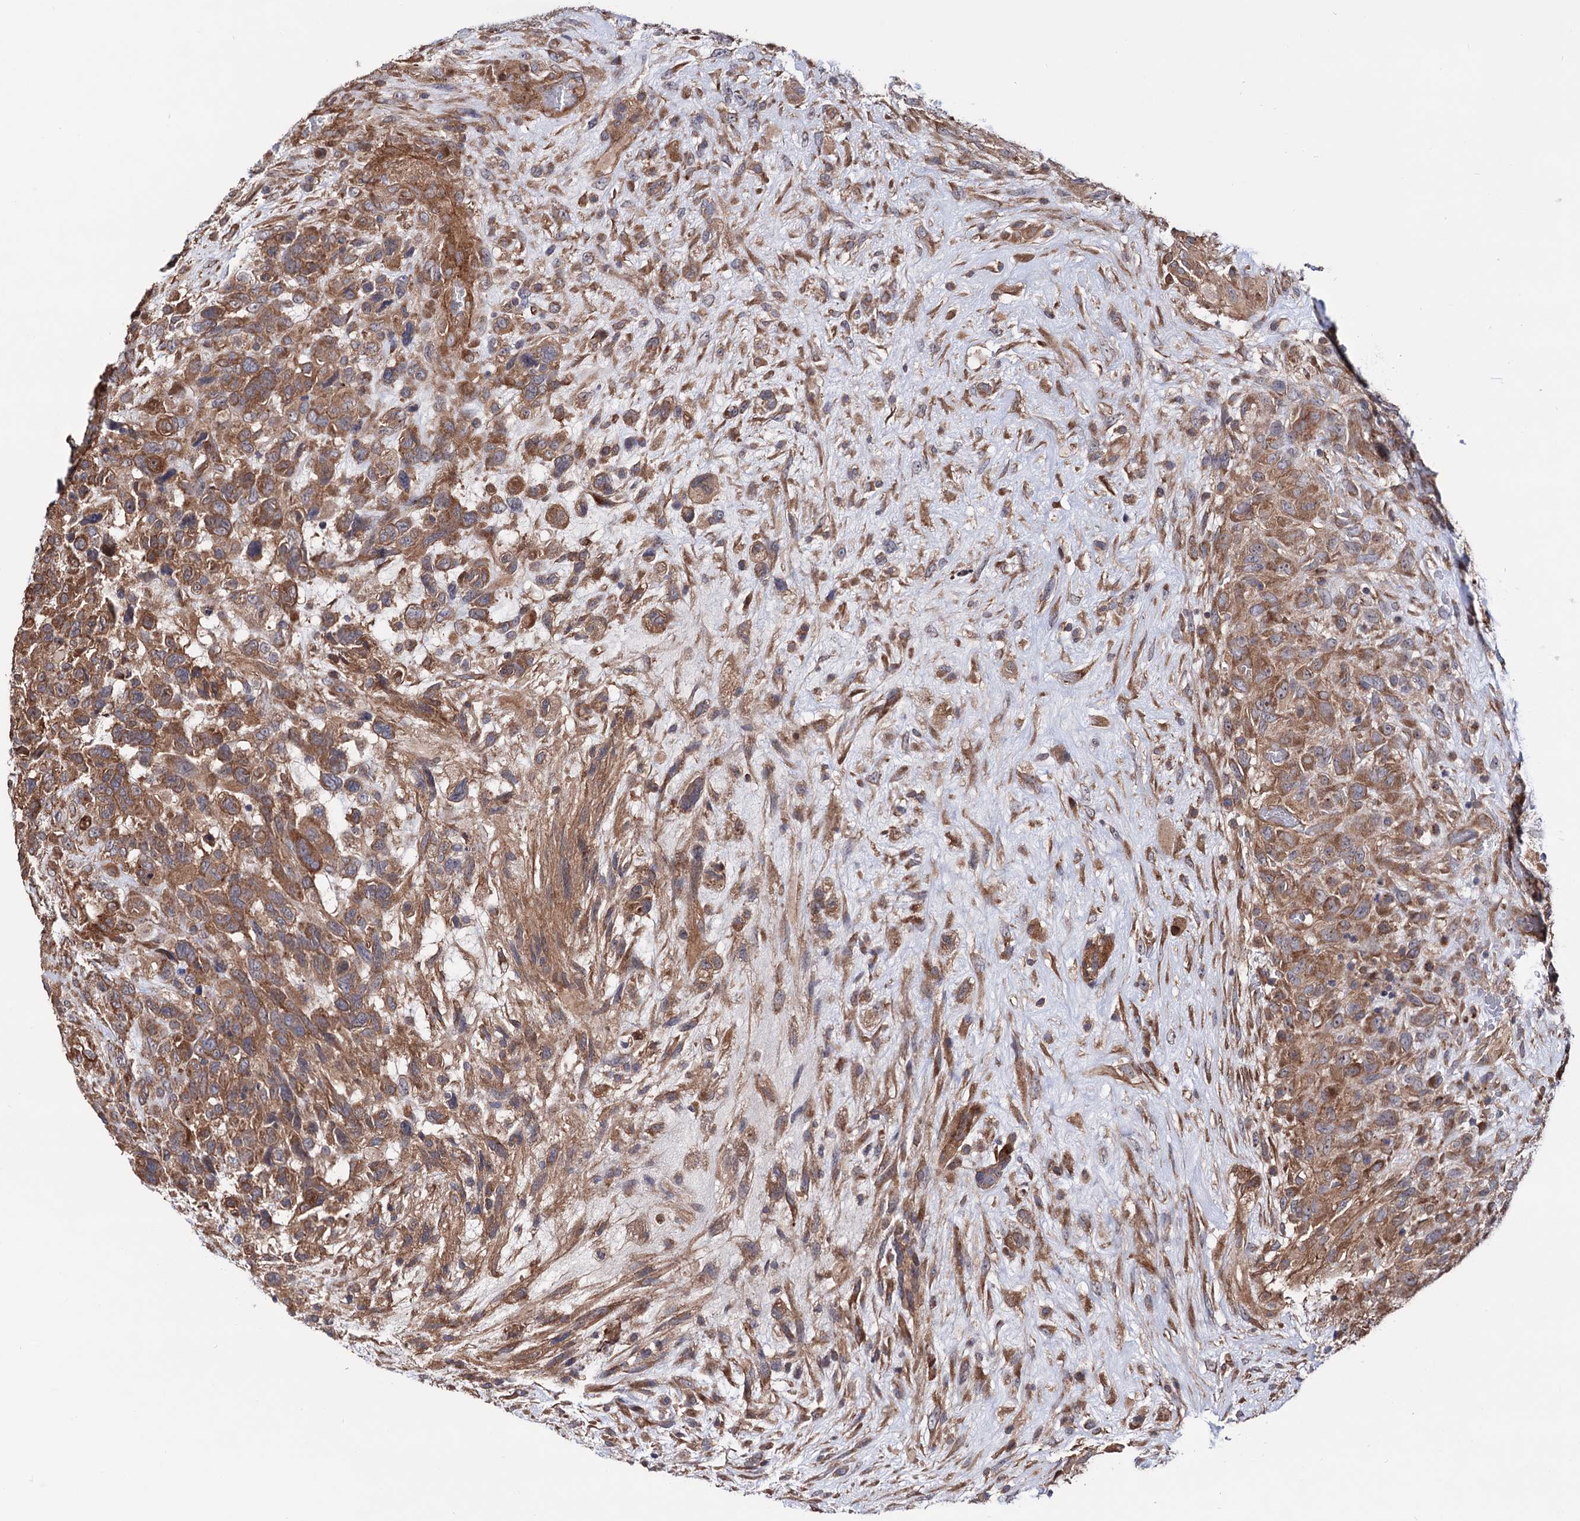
{"staining": {"intensity": "moderate", "quantity": ">75%", "location": "cytoplasmic/membranous"}, "tissue": "glioma", "cell_type": "Tumor cells", "image_type": "cancer", "snomed": [{"axis": "morphology", "description": "Glioma, malignant, High grade"}, {"axis": "topography", "description": "Brain"}], "caption": "A medium amount of moderate cytoplasmic/membranous positivity is appreciated in about >75% of tumor cells in high-grade glioma (malignant) tissue.", "gene": "FERMT2", "patient": {"sex": "male", "age": 61}}